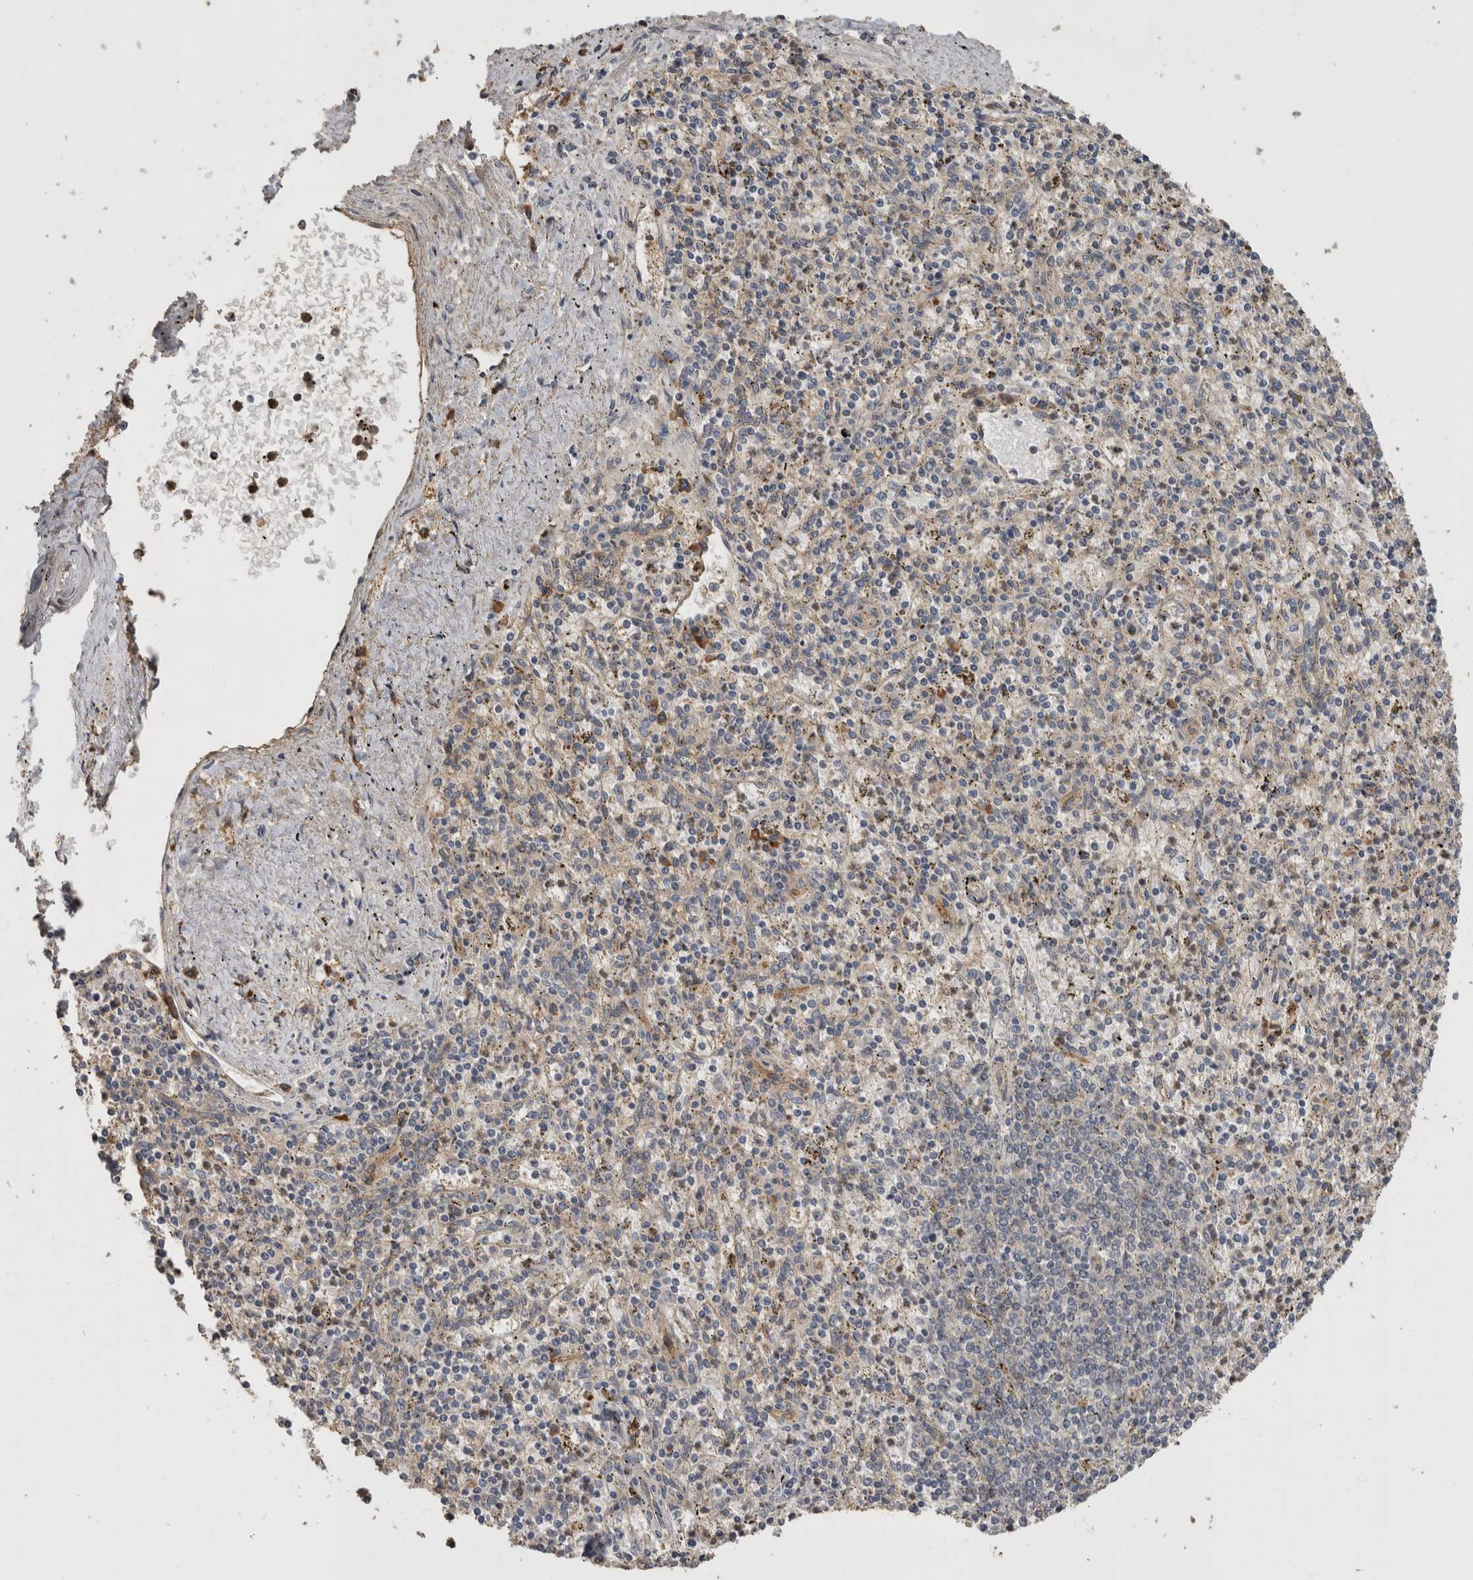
{"staining": {"intensity": "moderate", "quantity": "<25%", "location": "cytoplasmic/membranous"}, "tissue": "spleen", "cell_type": "Cells in red pulp", "image_type": "normal", "snomed": [{"axis": "morphology", "description": "Normal tissue, NOS"}, {"axis": "topography", "description": "Spleen"}], "caption": "A high-resolution image shows immunohistochemistry (IHC) staining of benign spleen, which displays moderate cytoplasmic/membranous expression in about <25% of cells in red pulp.", "gene": "RHPN1", "patient": {"sex": "male", "age": 72}}